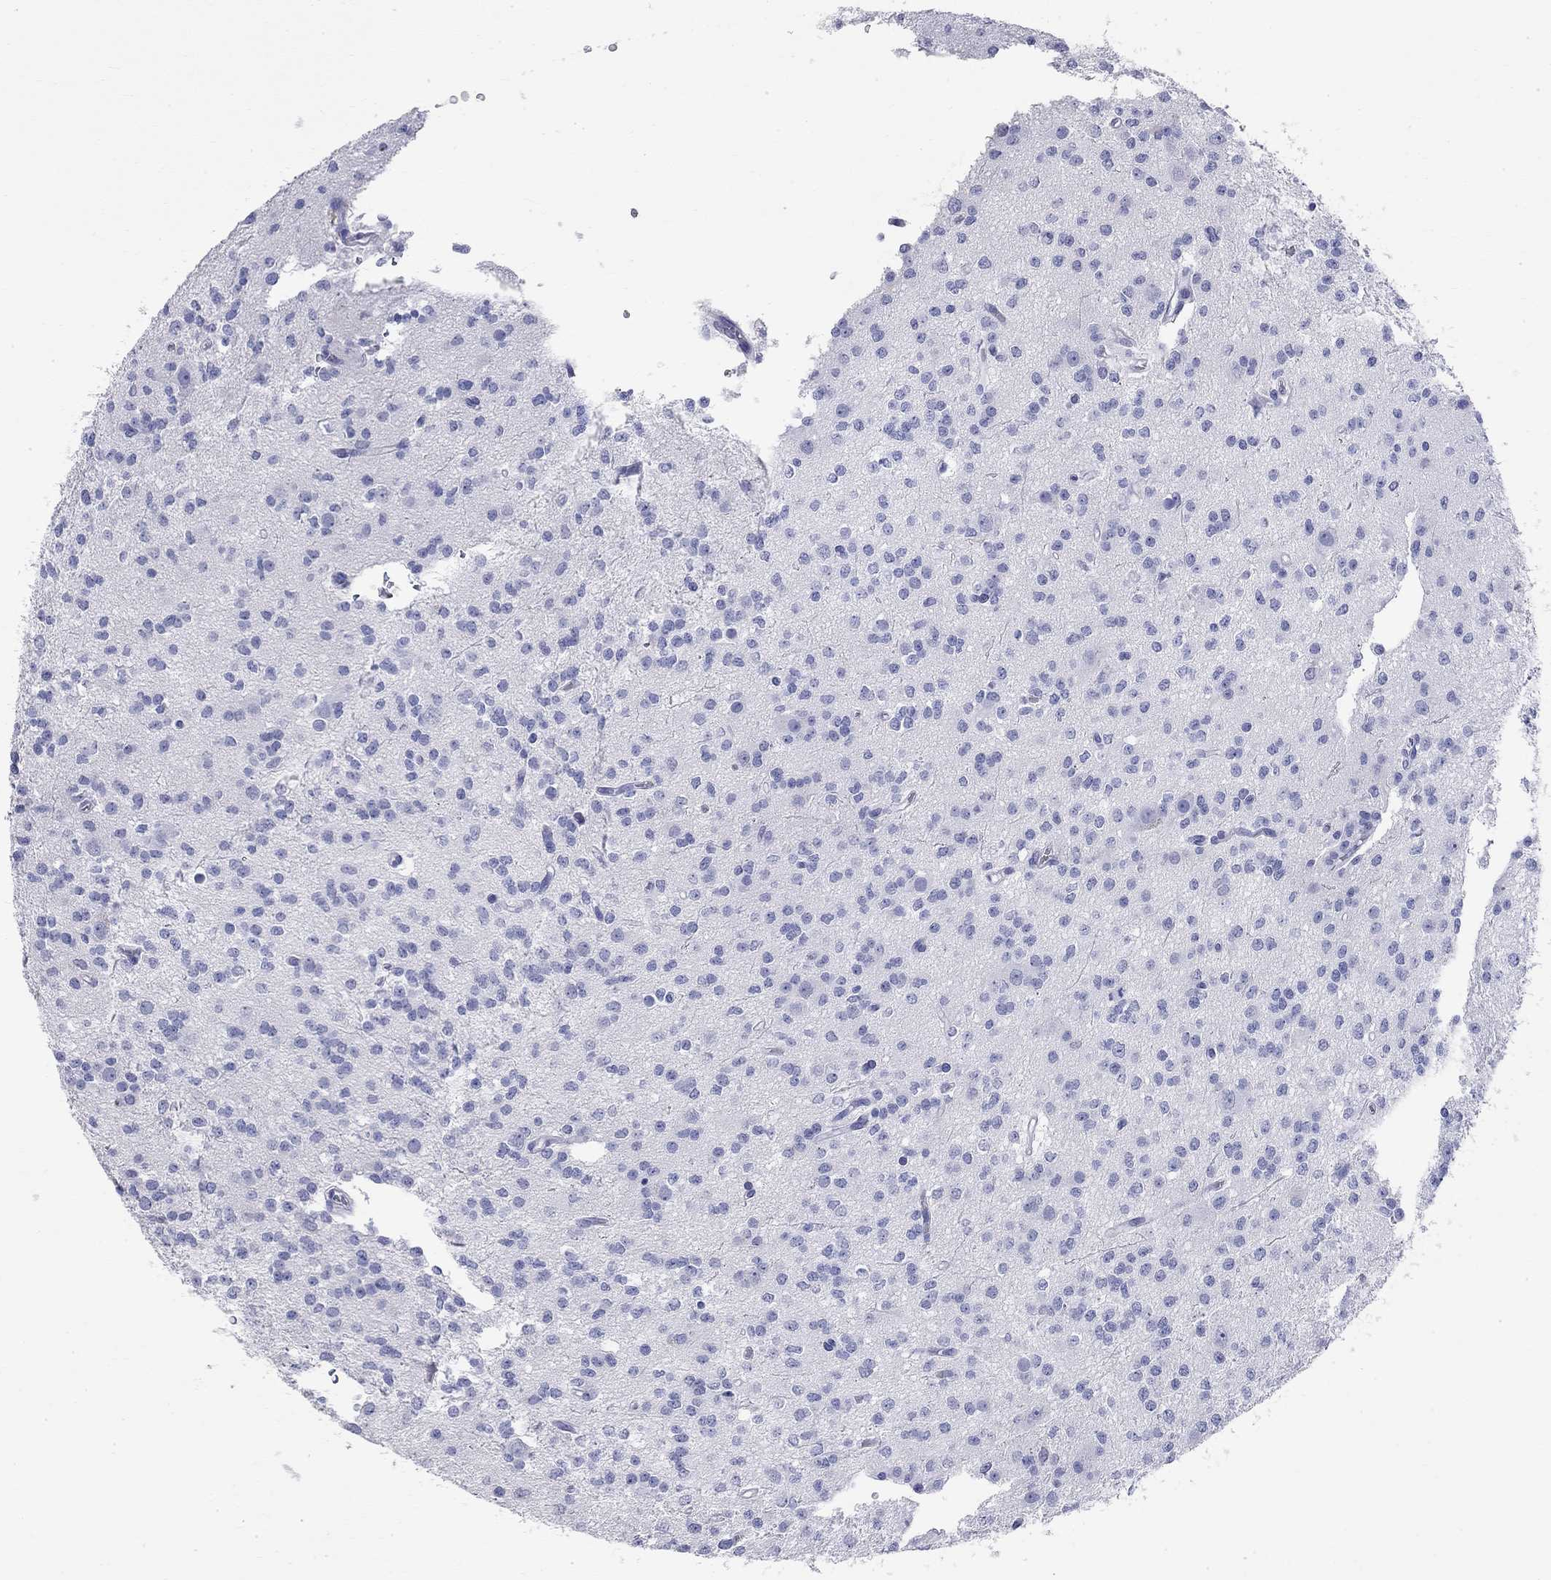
{"staining": {"intensity": "negative", "quantity": "none", "location": "none"}, "tissue": "glioma", "cell_type": "Tumor cells", "image_type": "cancer", "snomed": [{"axis": "morphology", "description": "Glioma, malignant, Low grade"}, {"axis": "topography", "description": "Brain"}], "caption": "Immunohistochemistry (IHC) image of neoplastic tissue: human malignant low-grade glioma stained with DAB exhibits no significant protein expression in tumor cells. The staining is performed using DAB (3,3'-diaminobenzidine) brown chromogen with nuclei counter-stained in using hematoxylin.", "gene": "PHOX2B", "patient": {"sex": "male", "age": 27}}